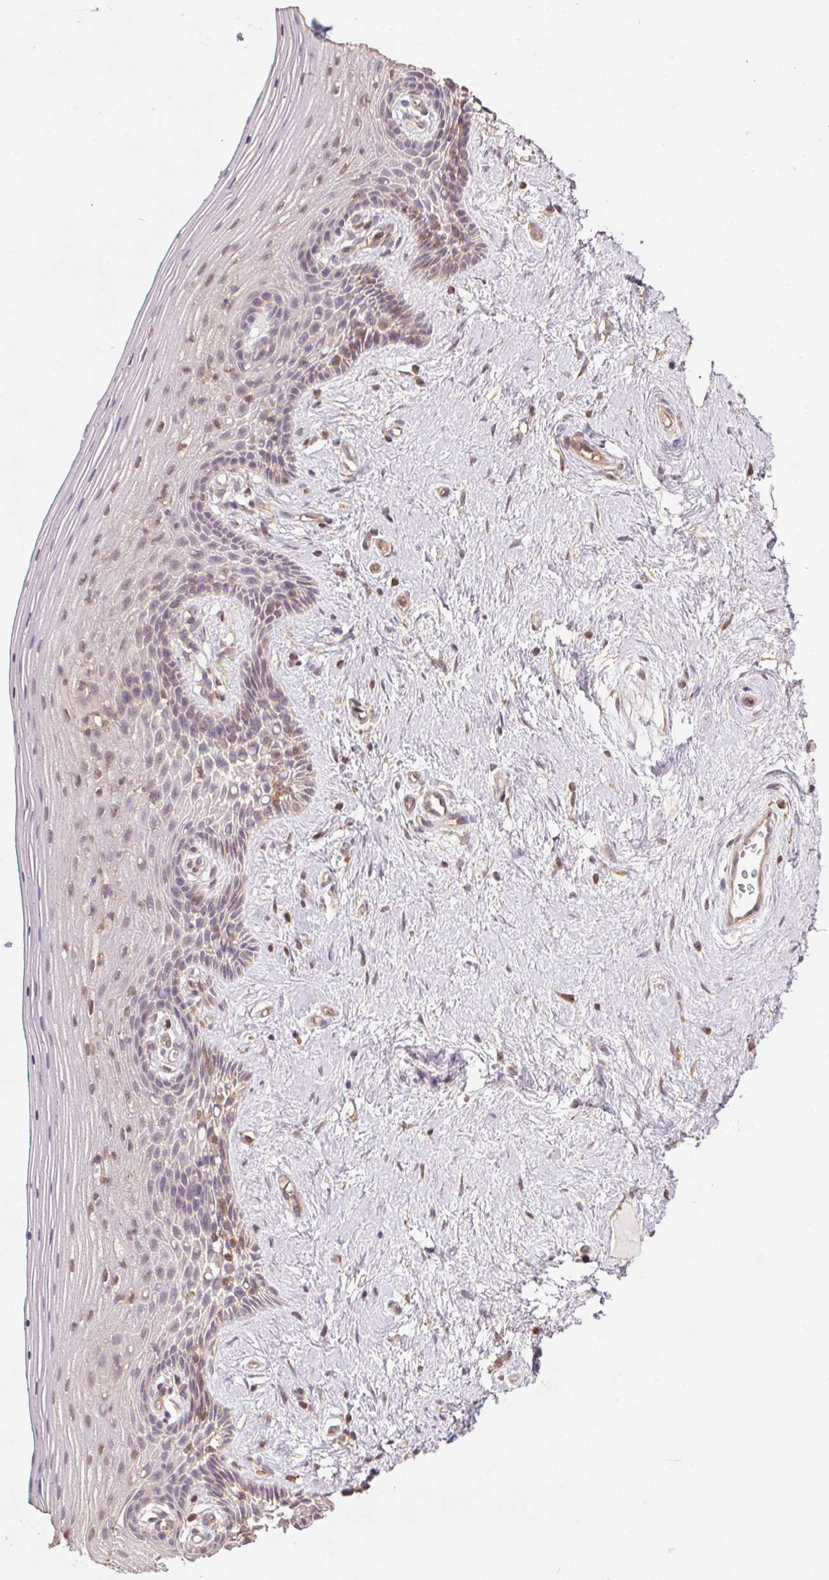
{"staining": {"intensity": "weak", "quantity": "<25%", "location": "cytoplasmic/membranous"}, "tissue": "vagina", "cell_type": "Squamous epithelial cells", "image_type": "normal", "snomed": [{"axis": "morphology", "description": "Normal tissue, NOS"}, {"axis": "topography", "description": "Vagina"}], "caption": "Micrograph shows no protein positivity in squamous epithelial cells of benign vagina. (Stains: DAB (3,3'-diaminobenzidine) immunohistochemistry with hematoxylin counter stain, Microscopy: brightfield microscopy at high magnification).", "gene": "TUBA1A", "patient": {"sex": "female", "age": 45}}